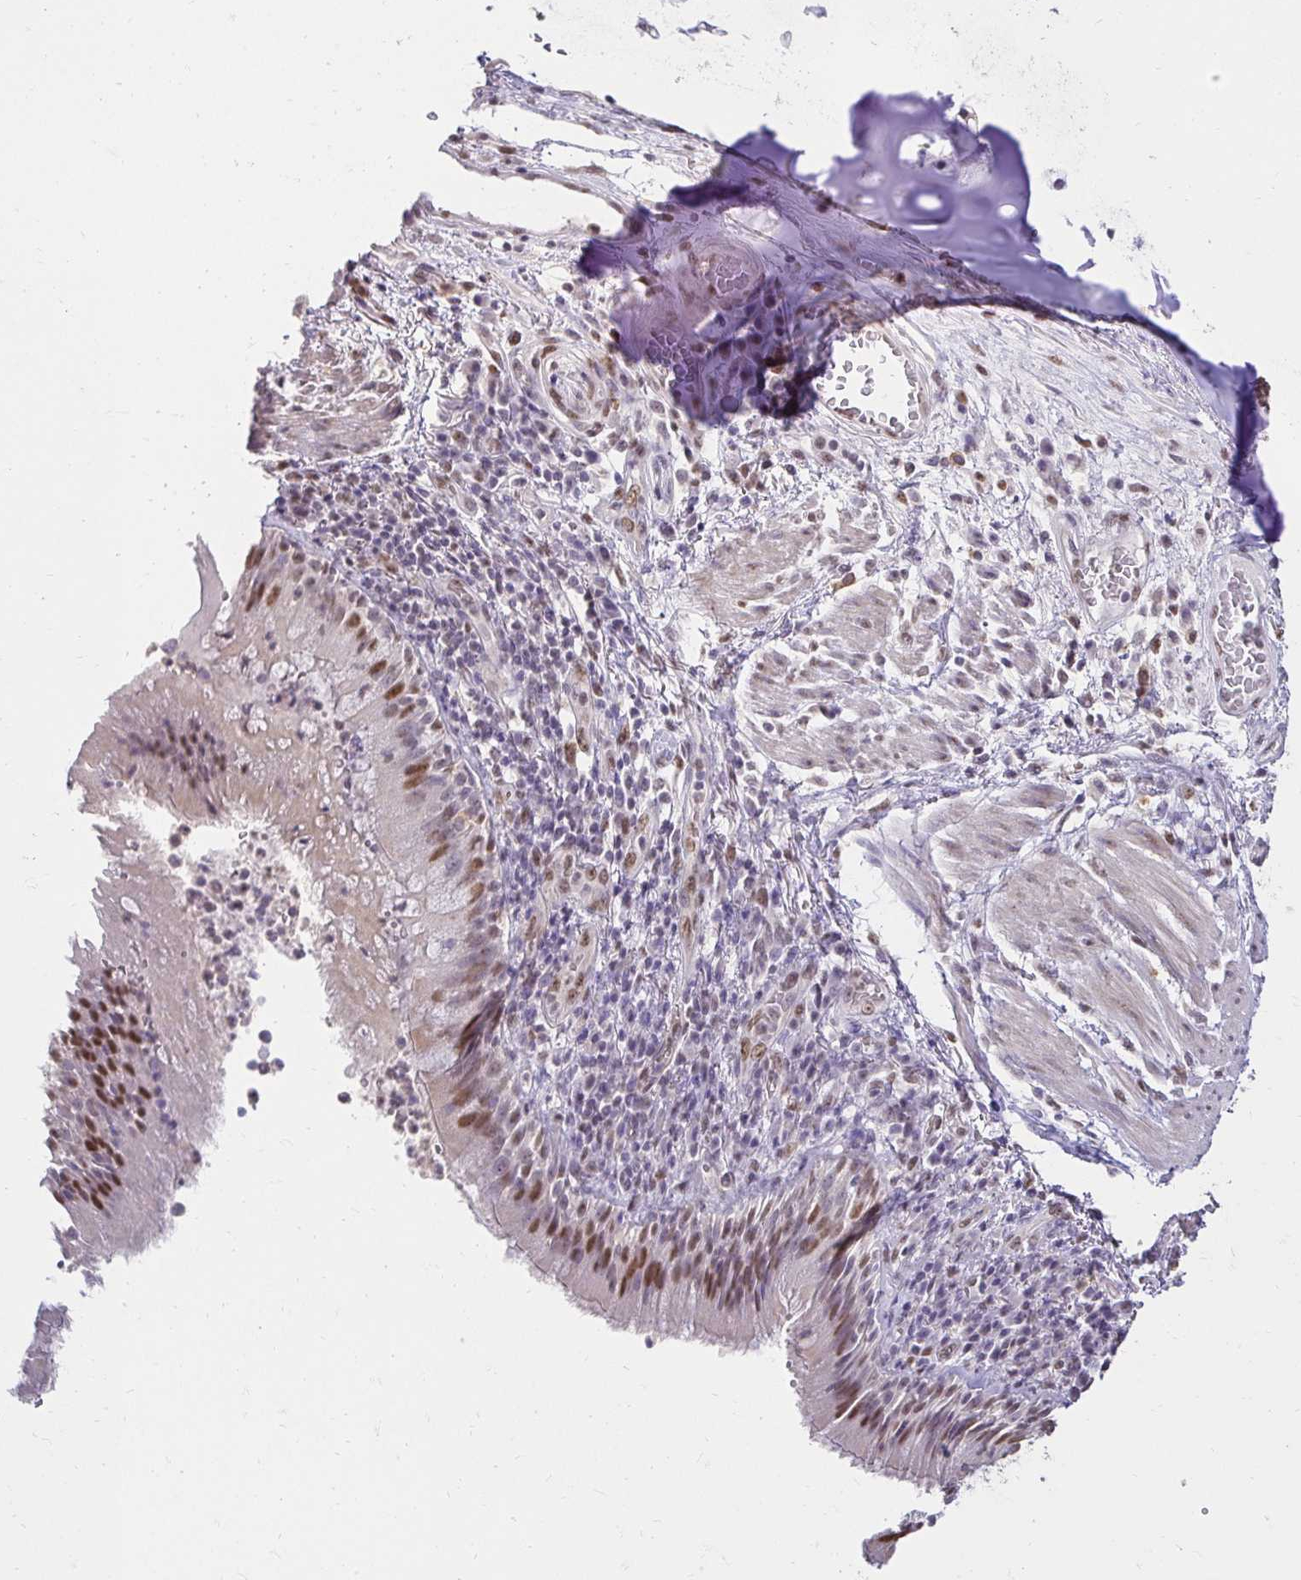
{"staining": {"intensity": "moderate", "quantity": "25%-75%", "location": "nuclear"}, "tissue": "bronchus", "cell_type": "Respiratory epithelial cells", "image_type": "normal", "snomed": [{"axis": "morphology", "description": "Normal tissue, NOS"}, {"axis": "topography", "description": "Cartilage tissue"}, {"axis": "topography", "description": "Bronchus"}], "caption": "The image exhibits staining of normal bronchus, revealing moderate nuclear protein positivity (brown color) within respiratory epithelial cells.", "gene": "RIMS4", "patient": {"sex": "male", "age": 56}}